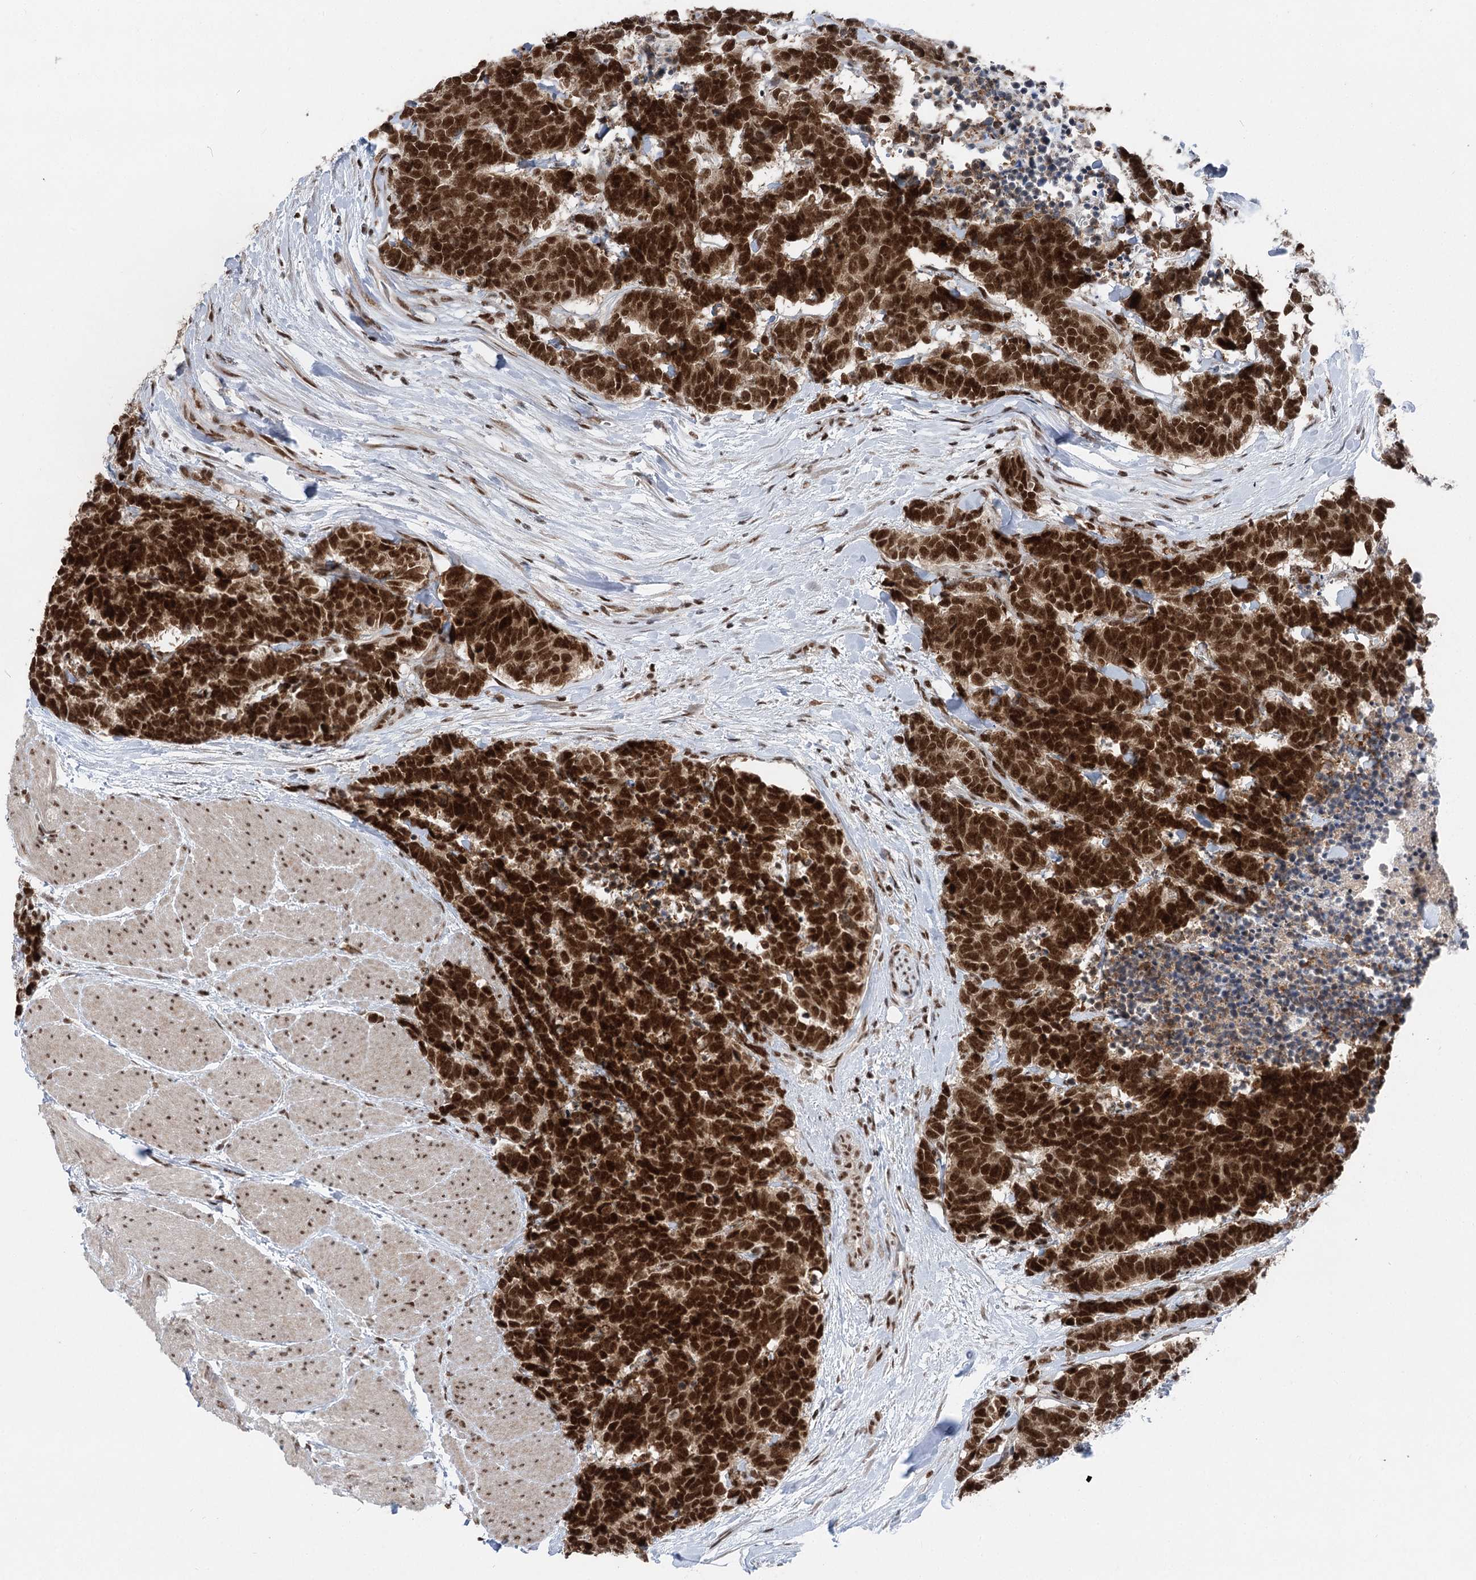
{"staining": {"intensity": "strong", "quantity": ">75%", "location": "nuclear"}, "tissue": "carcinoid", "cell_type": "Tumor cells", "image_type": "cancer", "snomed": [{"axis": "morphology", "description": "Carcinoma, NOS"}, {"axis": "morphology", "description": "Carcinoid, malignant, NOS"}, {"axis": "topography", "description": "Urinary bladder"}], "caption": "This is a histology image of IHC staining of carcinoid, which shows strong expression in the nuclear of tumor cells.", "gene": "CGGBP1", "patient": {"sex": "male", "age": 57}}